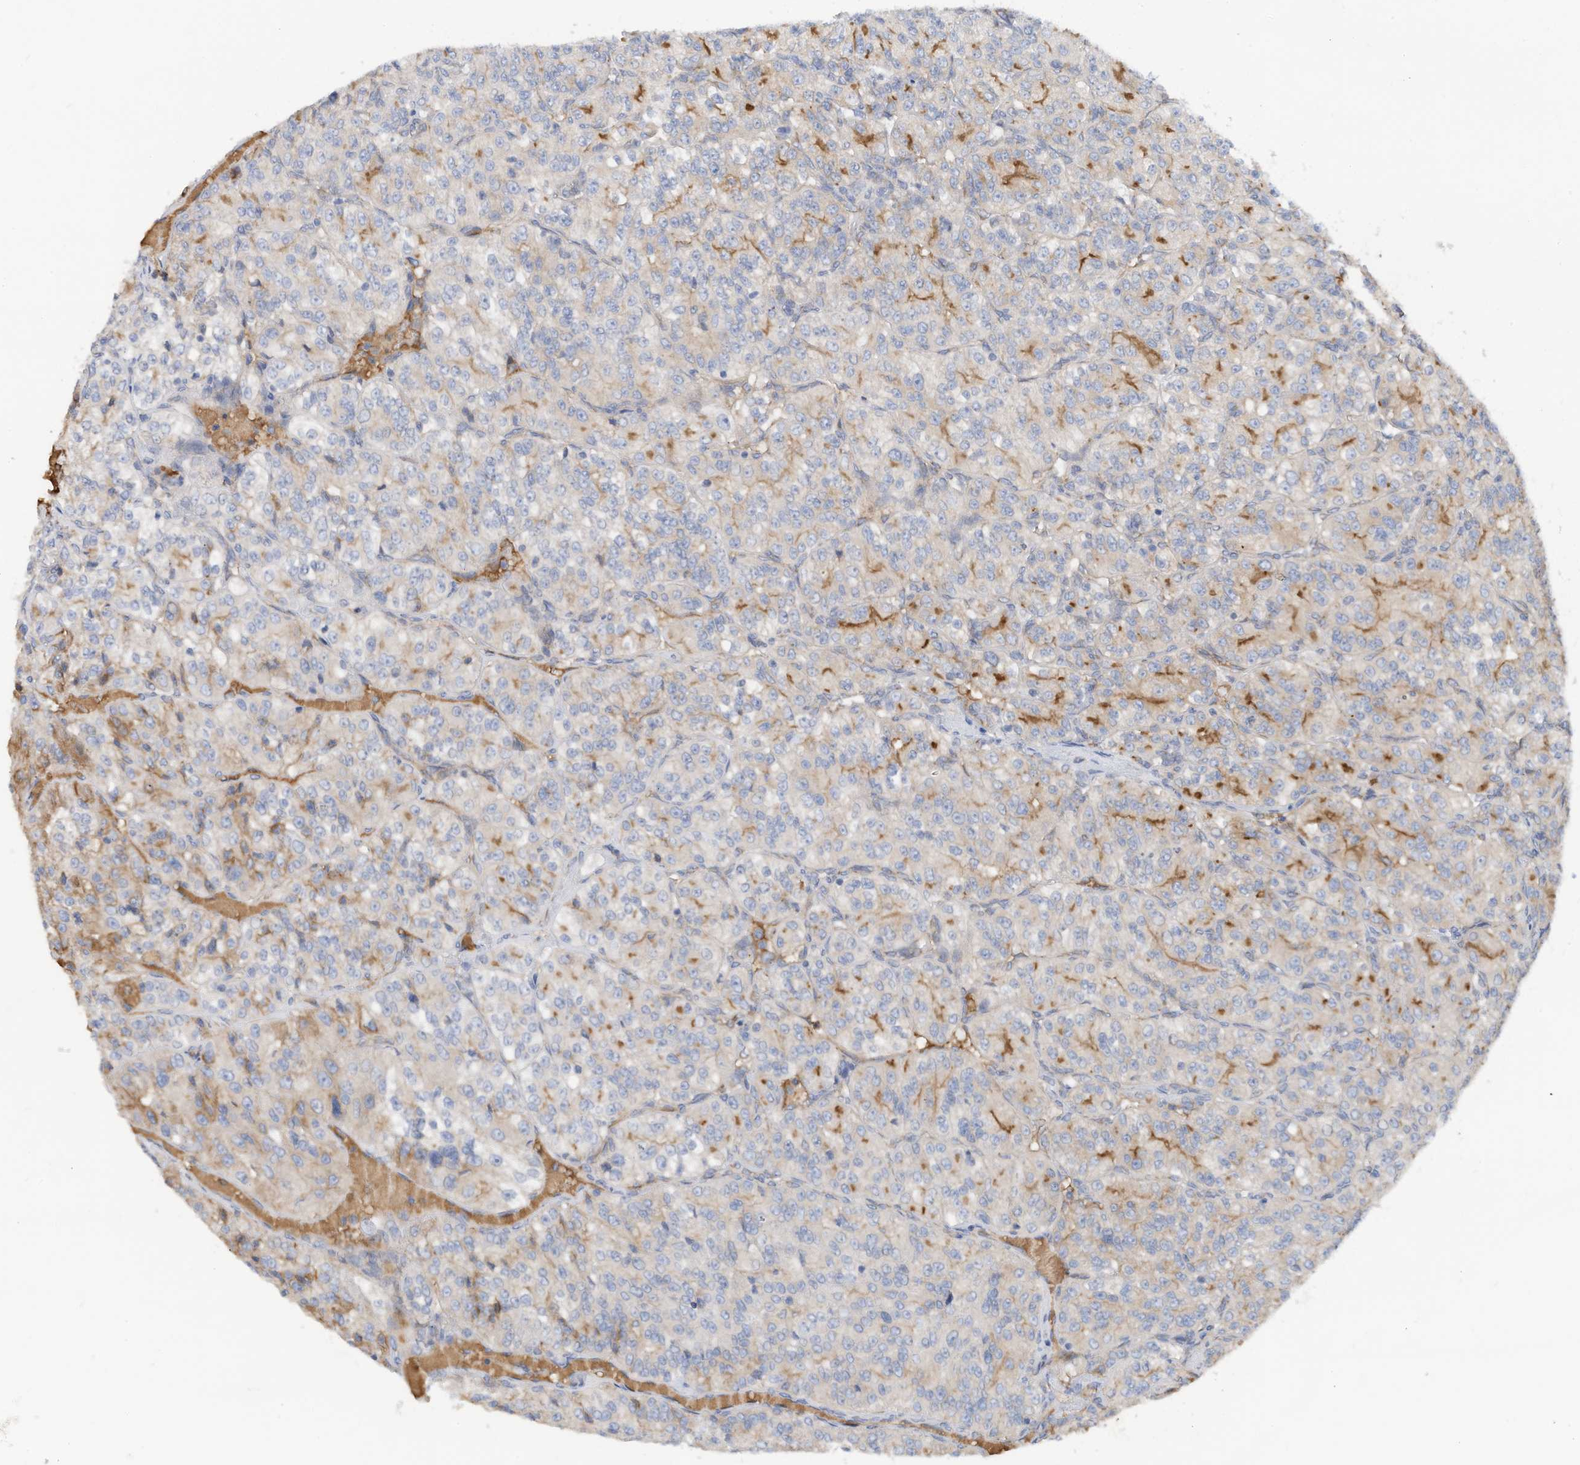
{"staining": {"intensity": "moderate", "quantity": "<25%", "location": "cytoplasmic/membranous"}, "tissue": "renal cancer", "cell_type": "Tumor cells", "image_type": "cancer", "snomed": [{"axis": "morphology", "description": "Adenocarcinoma, NOS"}, {"axis": "topography", "description": "Kidney"}], "caption": "Immunohistochemistry of renal cancer (adenocarcinoma) reveals low levels of moderate cytoplasmic/membranous expression in about <25% of tumor cells. (DAB (3,3'-diaminobenzidine) = brown stain, brightfield microscopy at high magnification).", "gene": "SLC5A11", "patient": {"sex": "female", "age": 63}}